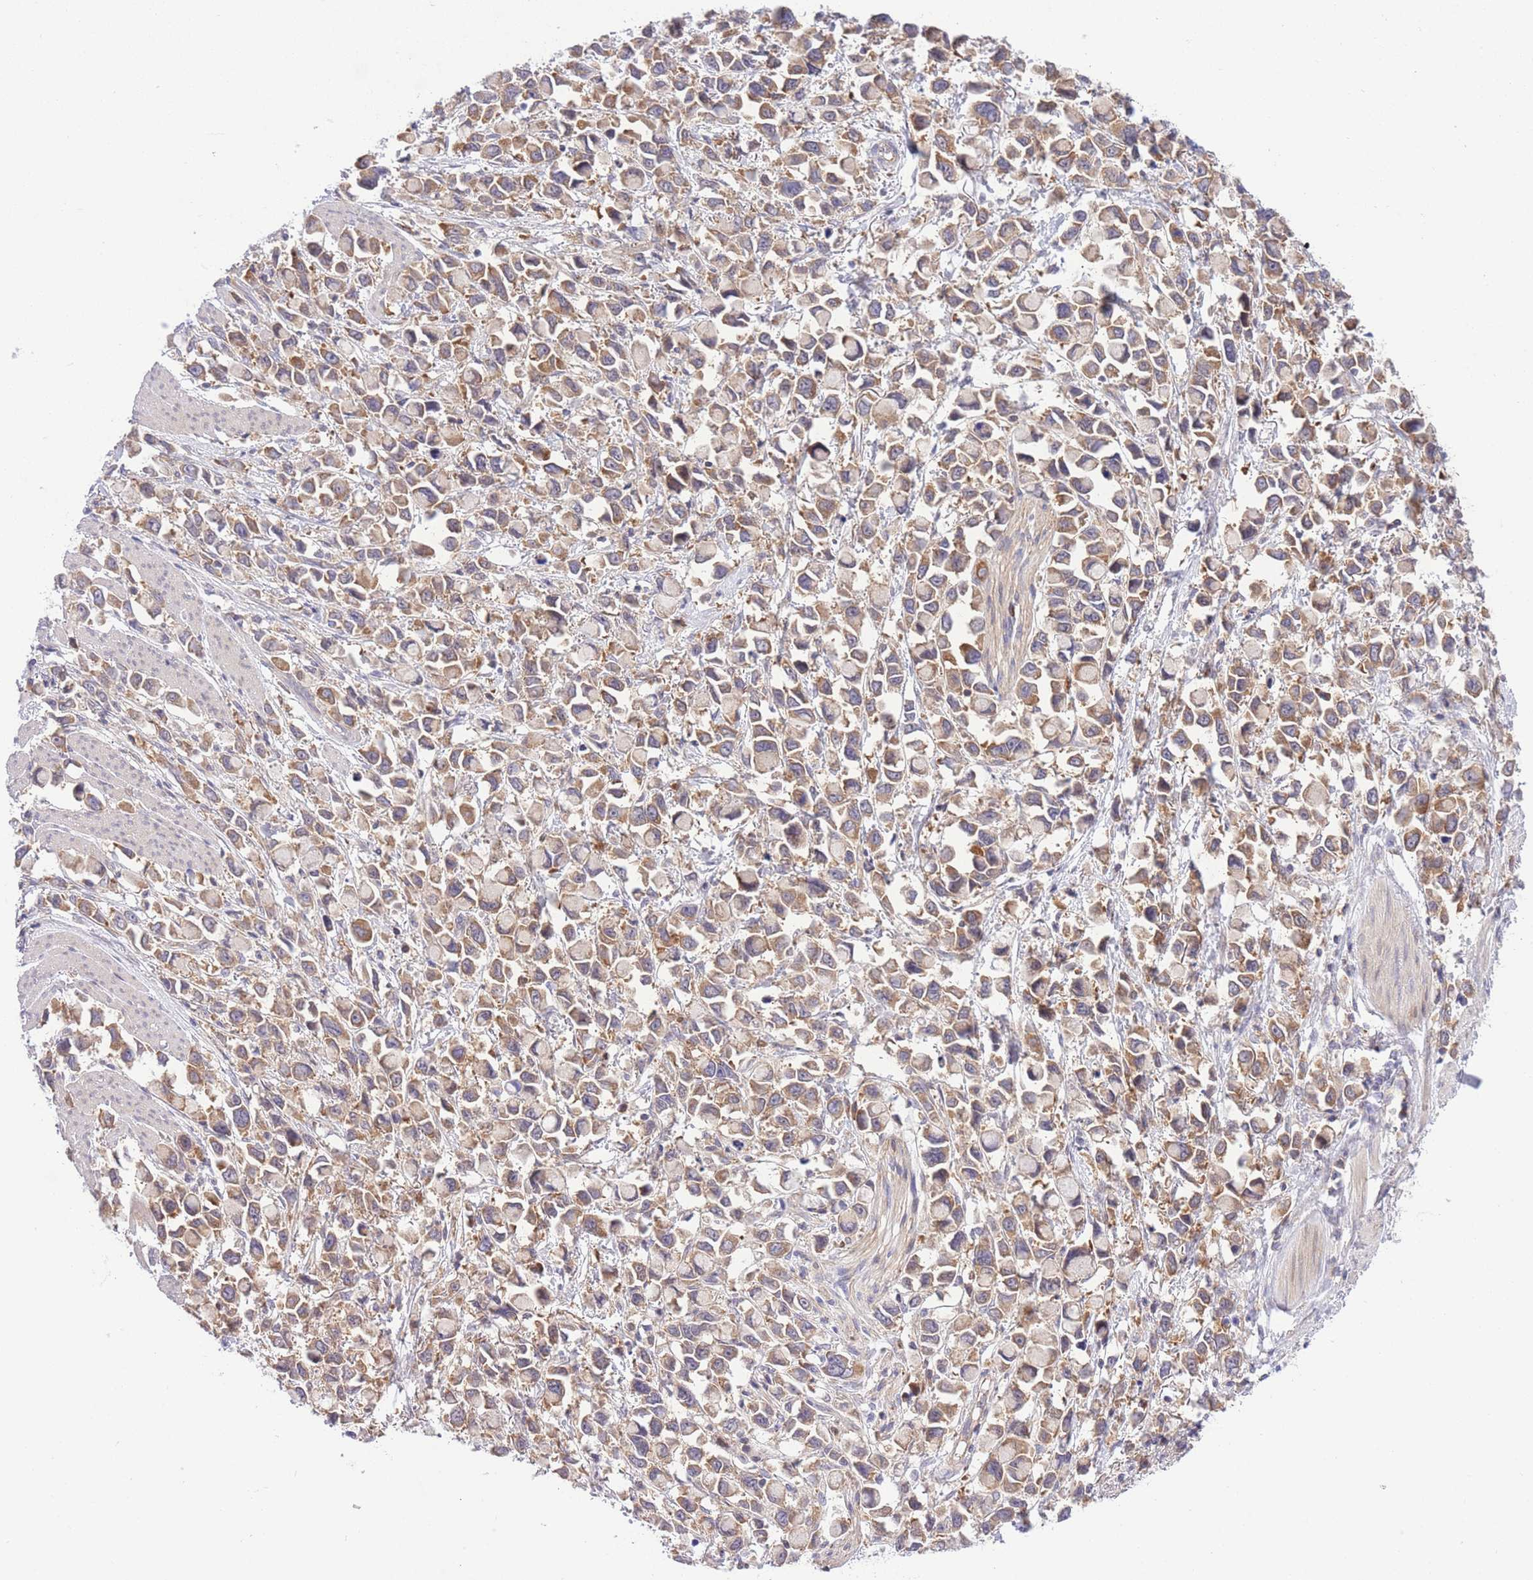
{"staining": {"intensity": "moderate", "quantity": ">75%", "location": "cytoplasmic/membranous"}, "tissue": "stomach cancer", "cell_type": "Tumor cells", "image_type": "cancer", "snomed": [{"axis": "morphology", "description": "Adenocarcinoma, NOS"}, {"axis": "topography", "description": "Stomach"}], "caption": "Immunohistochemical staining of human stomach cancer displays moderate cytoplasmic/membranous protein expression in about >75% of tumor cells.", "gene": "EIF2B2", "patient": {"sex": "female", "age": 81}}